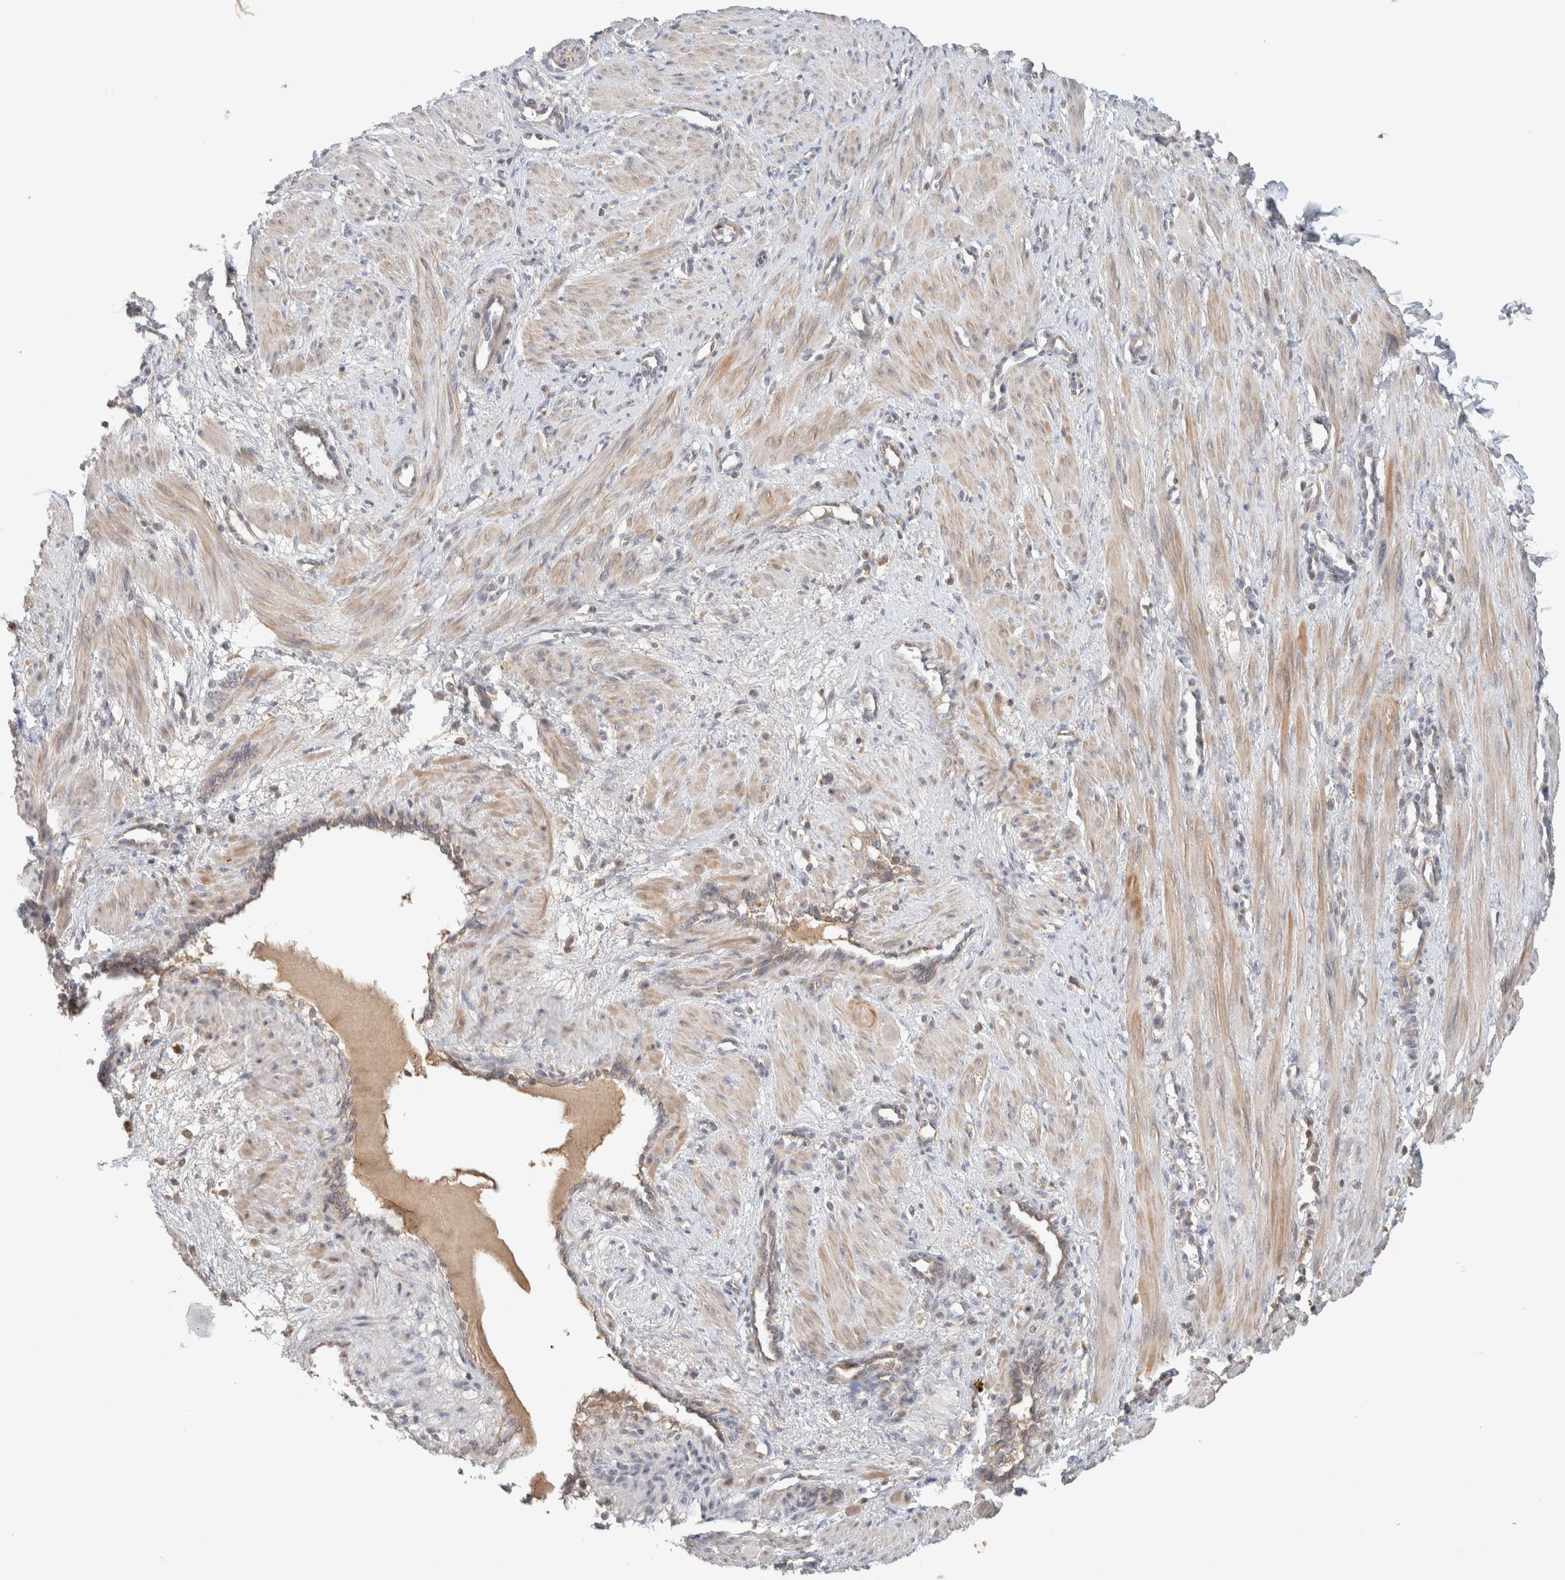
{"staining": {"intensity": "weak", "quantity": ">75%", "location": "cytoplasmic/membranous"}, "tissue": "smooth muscle", "cell_type": "Smooth muscle cells", "image_type": "normal", "snomed": [{"axis": "morphology", "description": "Normal tissue, NOS"}, {"axis": "topography", "description": "Endometrium"}], "caption": "Immunohistochemistry of benign human smooth muscle displays low levels of weak cytoplasmic/membranous staining in approximately >75% of smooth muscle cells.", "gene": "MRM3", "patient": {"sex": "female", "age": 33}}